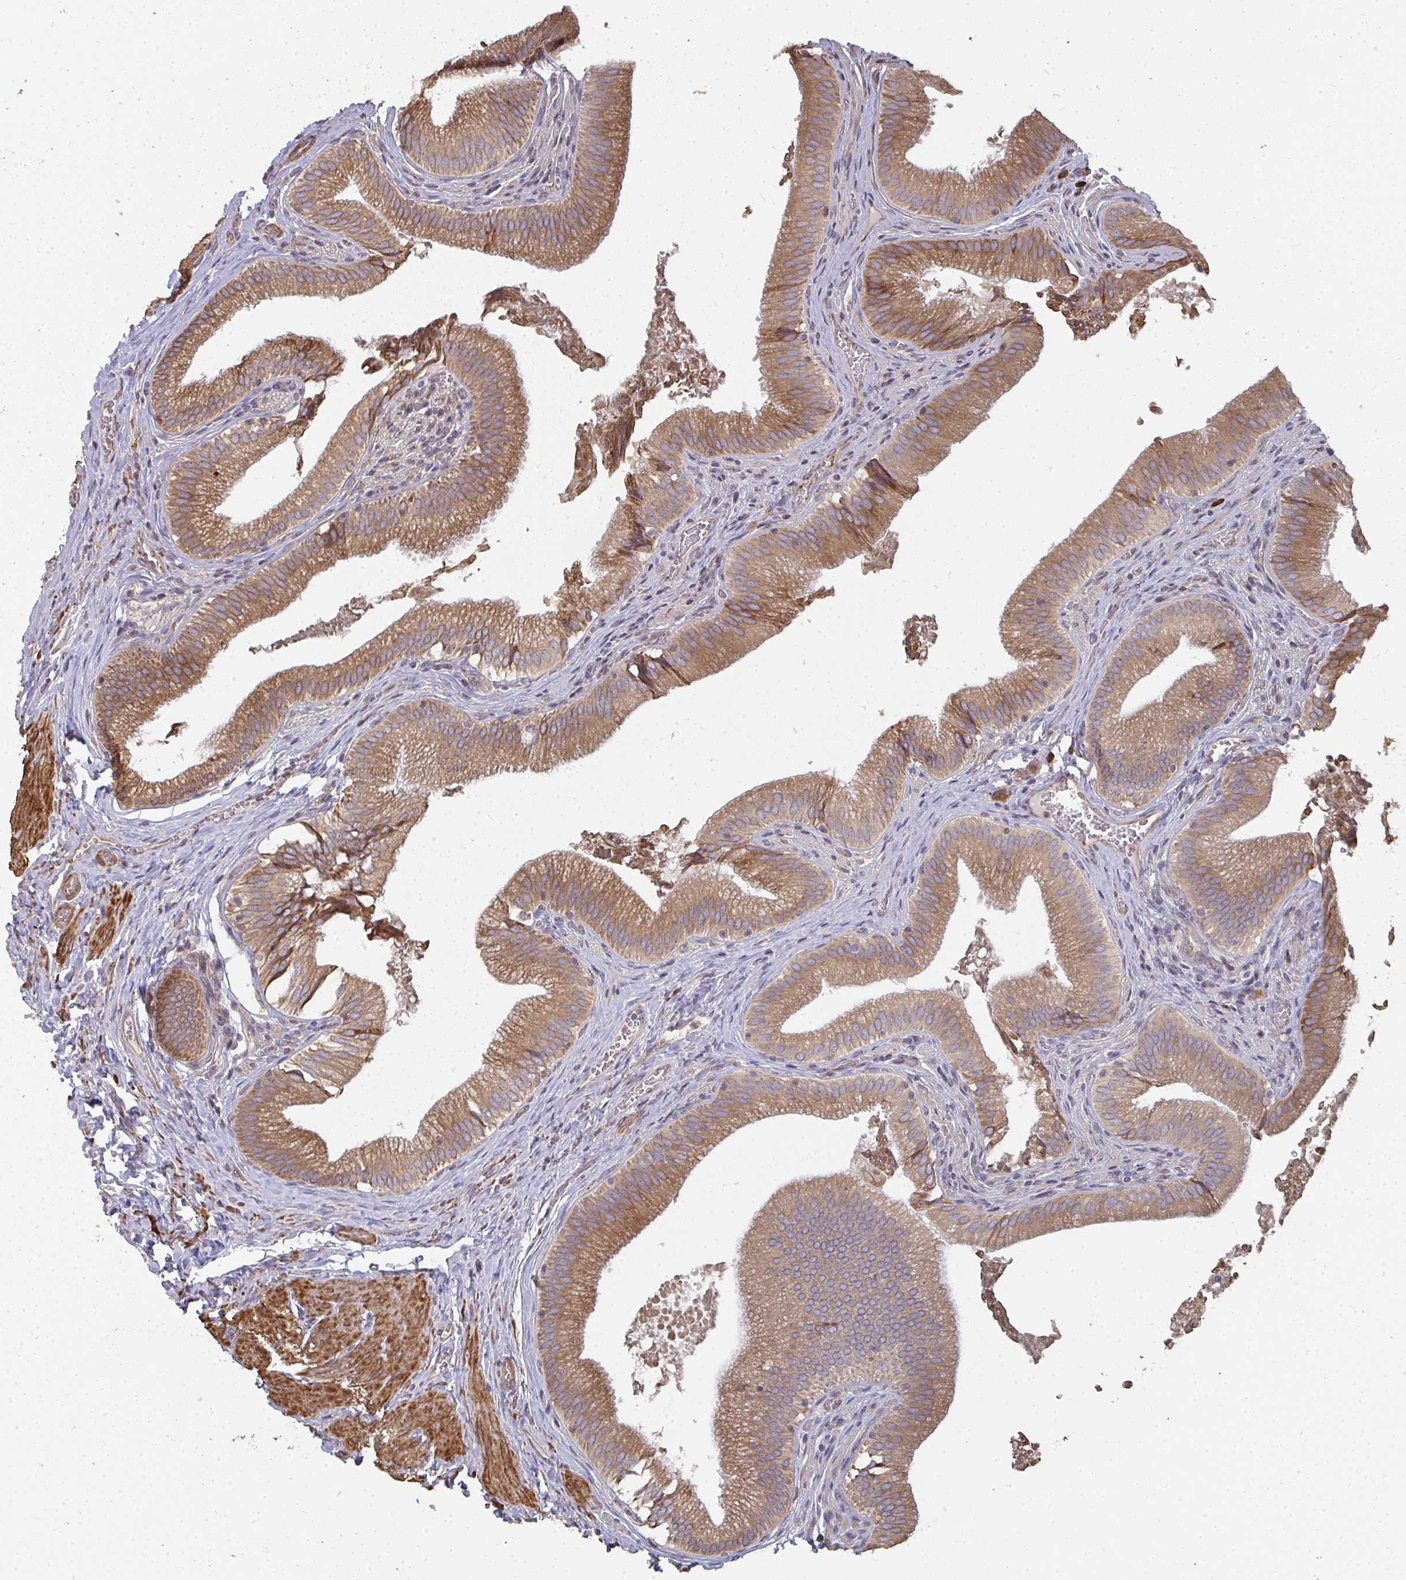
{"staining": {"intensity": "moderate", "quantity": ">75%", "location": "cytoplasmic/membranous"}, "tissue": "gallbladder", "cell_type": "Glandular cells", "image_type": "normal", "snomed": [{"axis": "morphology", "description": "Normal tissue, NOS"}, {"axis": "topography", "description": "Gallbladder"}, {"axis": "topography", "description": "Peripheral nerve tissue"}], "caption": "Moderate cytoplasmic/membranous positivity for a protein is seen in about >75% of glandular cells of normal gallbladder using IHC.", "gene": "ZFYVE28", "patient": {"sex": "male", "age": 17}}